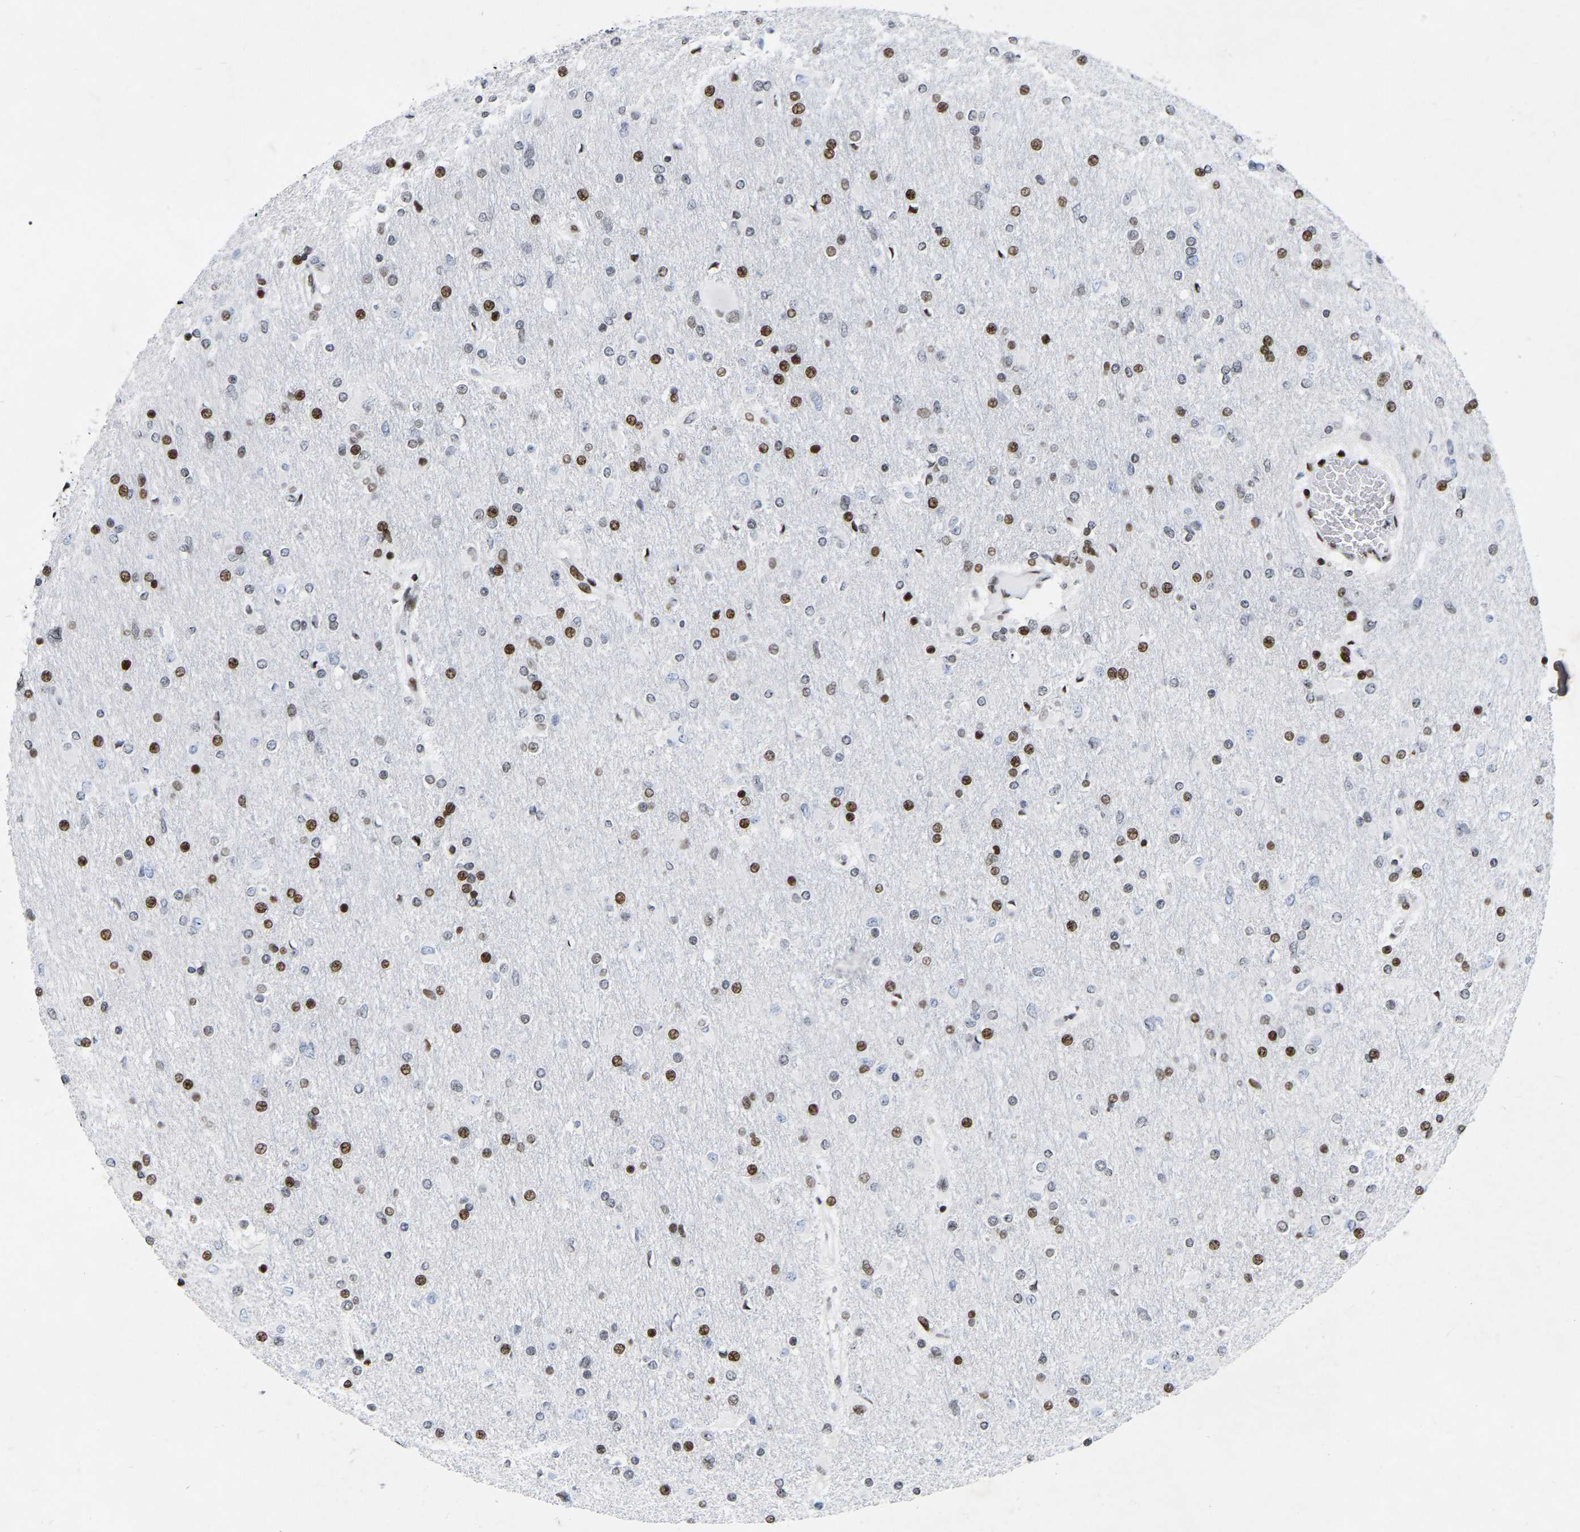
{"staining": {"intensity": "moderate", "quantity": "25%-75%", "location": "nuclear"}, "tissue": "glioma", "cell_type": "Tumor cells", "image_type": "cancer", "snomed": [{"axis": "morphology", "description": "Glioma, malignant, High grade"}, {"axis": "topography", "description": "Cerebral cortex"}], "caption": "Protein staining displays moderate nuclear expression in about 25%-75% of tumor cells in glioma.", "gene": "PRCC", "patient": {"sex": "female", "age": 36}}